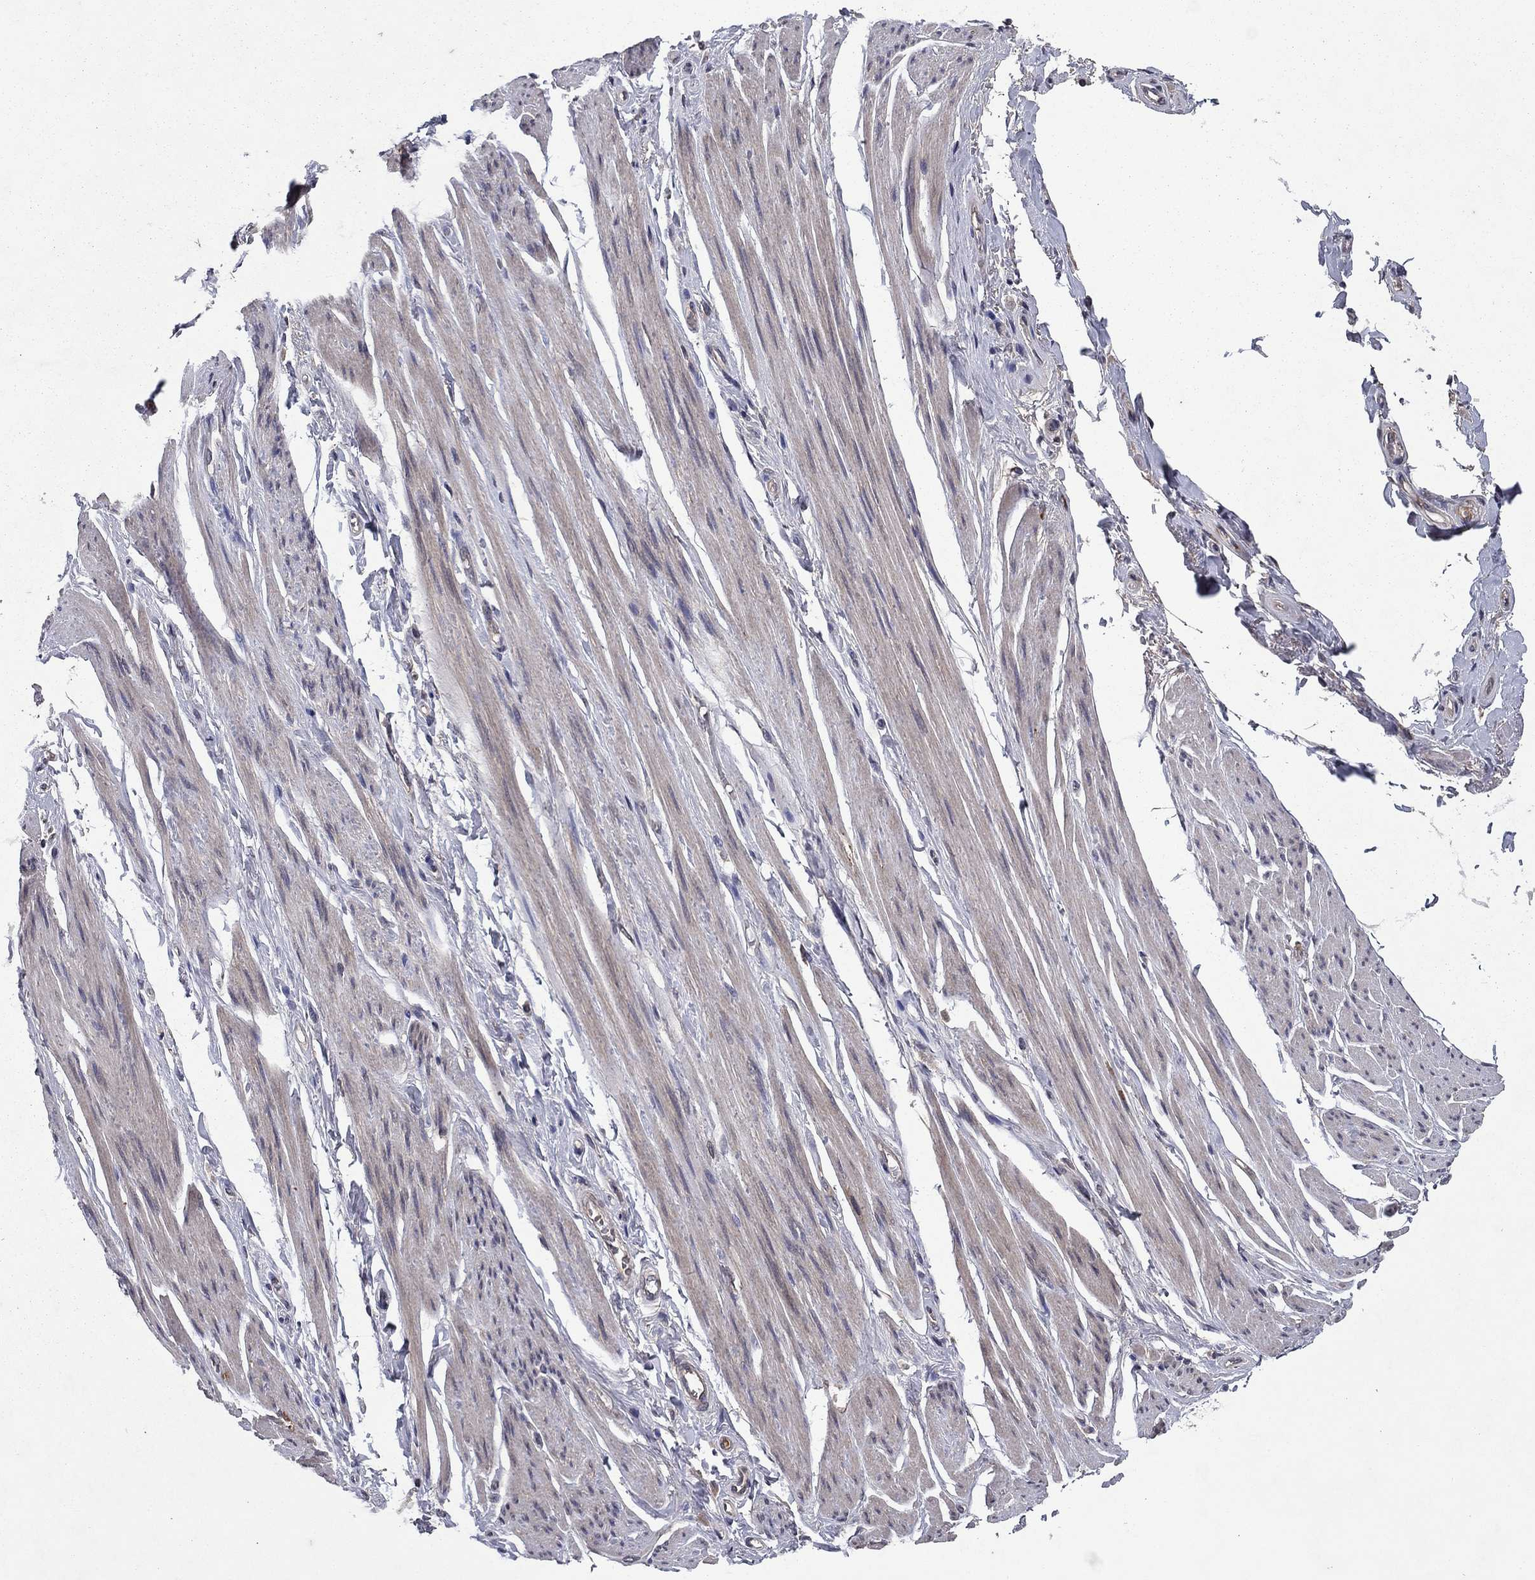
{"staining": {"intensity": "negative", "quantity": "none", "location": "none"}, "tissue": "skeletal muscle", "cell_type": "Myocytes", "image_type": "normal", "snomed": [{"axis": "morphology", "description": "Normal tissue, NOS"}, {"axis": "topography", "description": "Skeletal muscle"}, {"axis": "topography", "description": "Anal"}, {"axis": "topography", "description": "Peripheral nerve tissue"}], "caption": "IHC micrograph of benign skeletal muscle: skeletal muscle stained with DAB (3,3'-diaminobenzidine) shows no significant protein expression in myocytes. (Stains: DAB immunohistochemistry with hematoxylin counter stain, Microscopy: brightfield microscopy at high magnification).", "gene": "PROS1", "patient": {"sex": "male", "age": 53}}